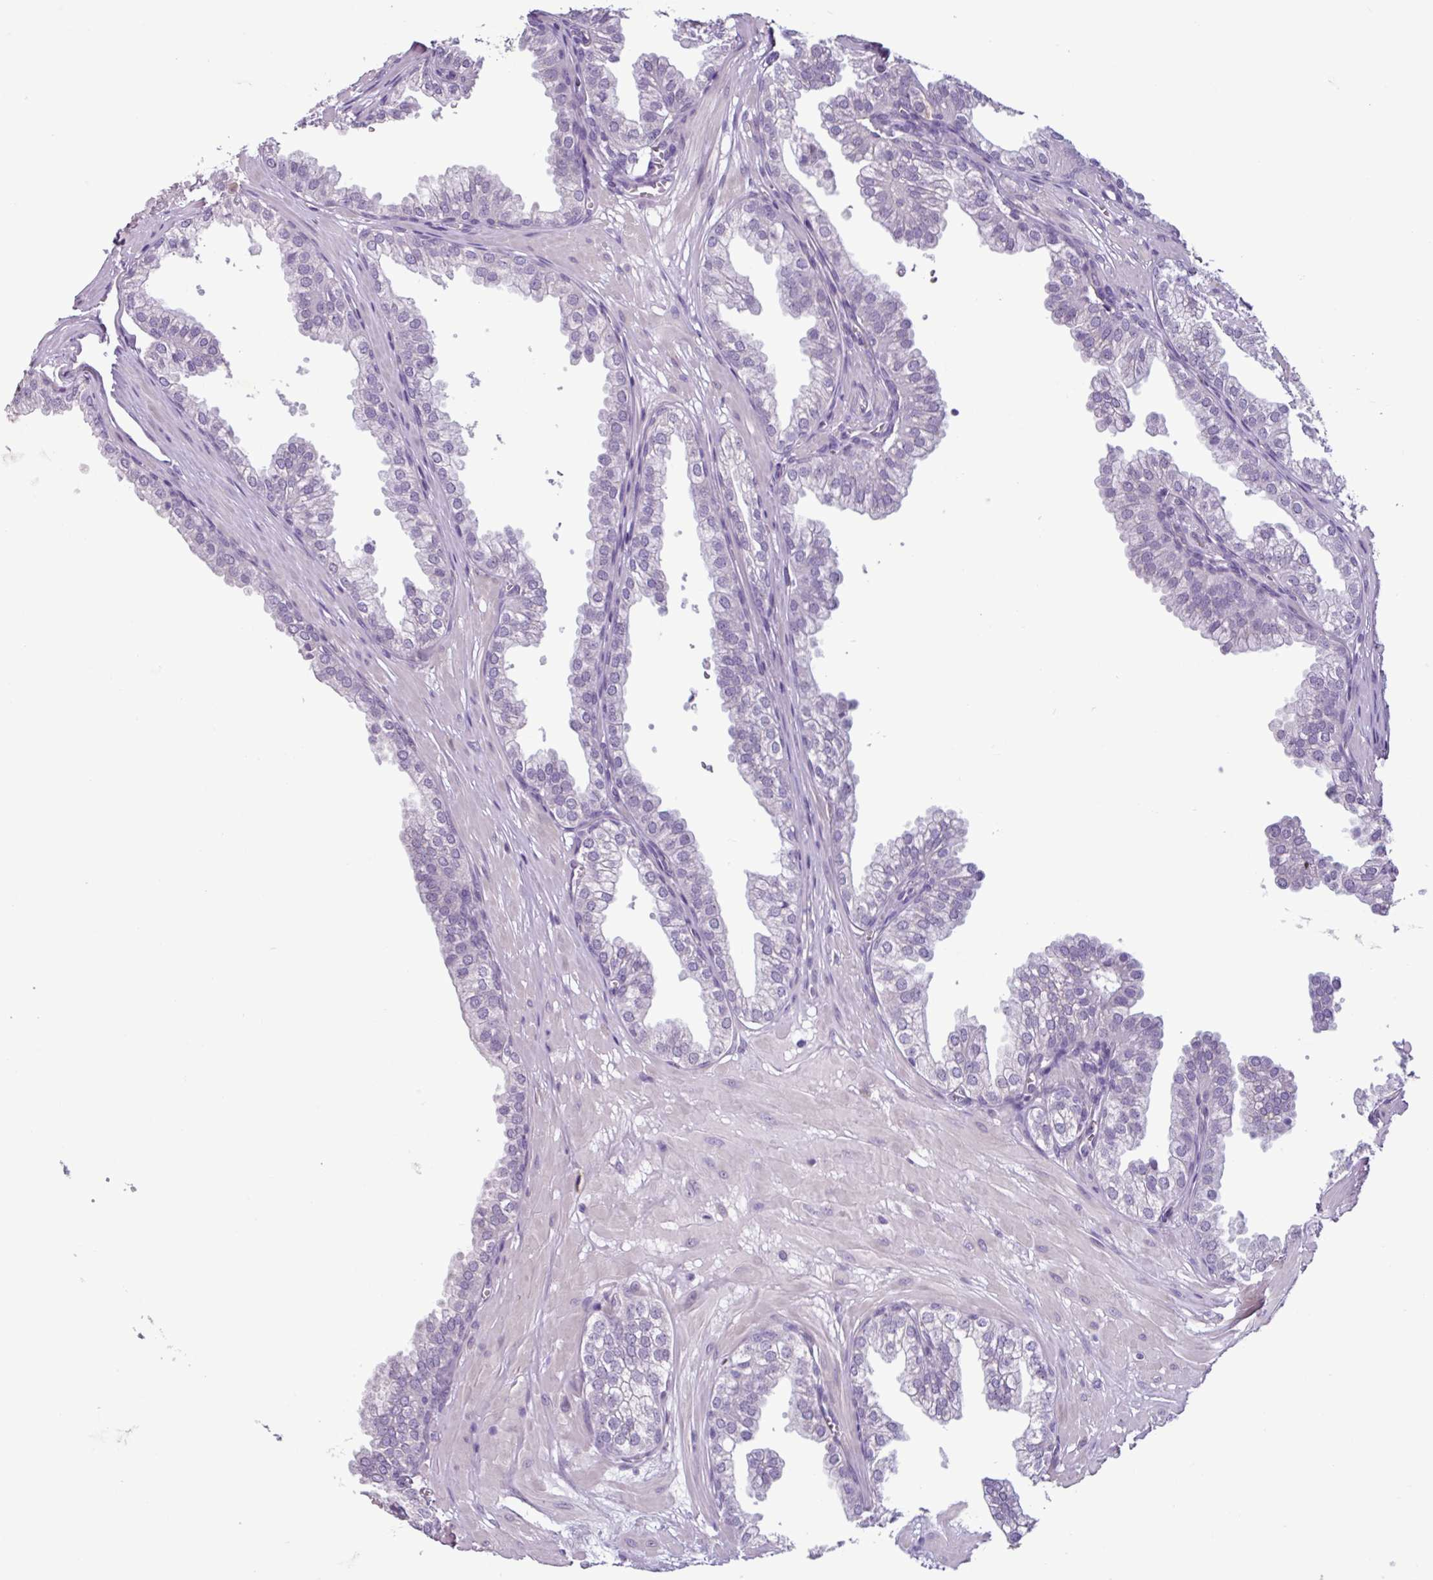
{"staining": {"intensity": "negative", "quantity": "none", "location": "none"}, "tissue": "prostate", "cell_type": "Glandular cells", "image_type": "normal", "snomed": [{"axis": "morphology", "description": "Normal tissue, NOS"}, {"axis": "topography", "description": "Prostate"}, {"axis": "topography", "description": "Peripheral nerve tissue"}], "caption": "Micrograph shows no protein positivity in glandular cells of unremarkable prostate.", "gene": "C9orf24", "patient": {"sex": "male", "age": 55}}